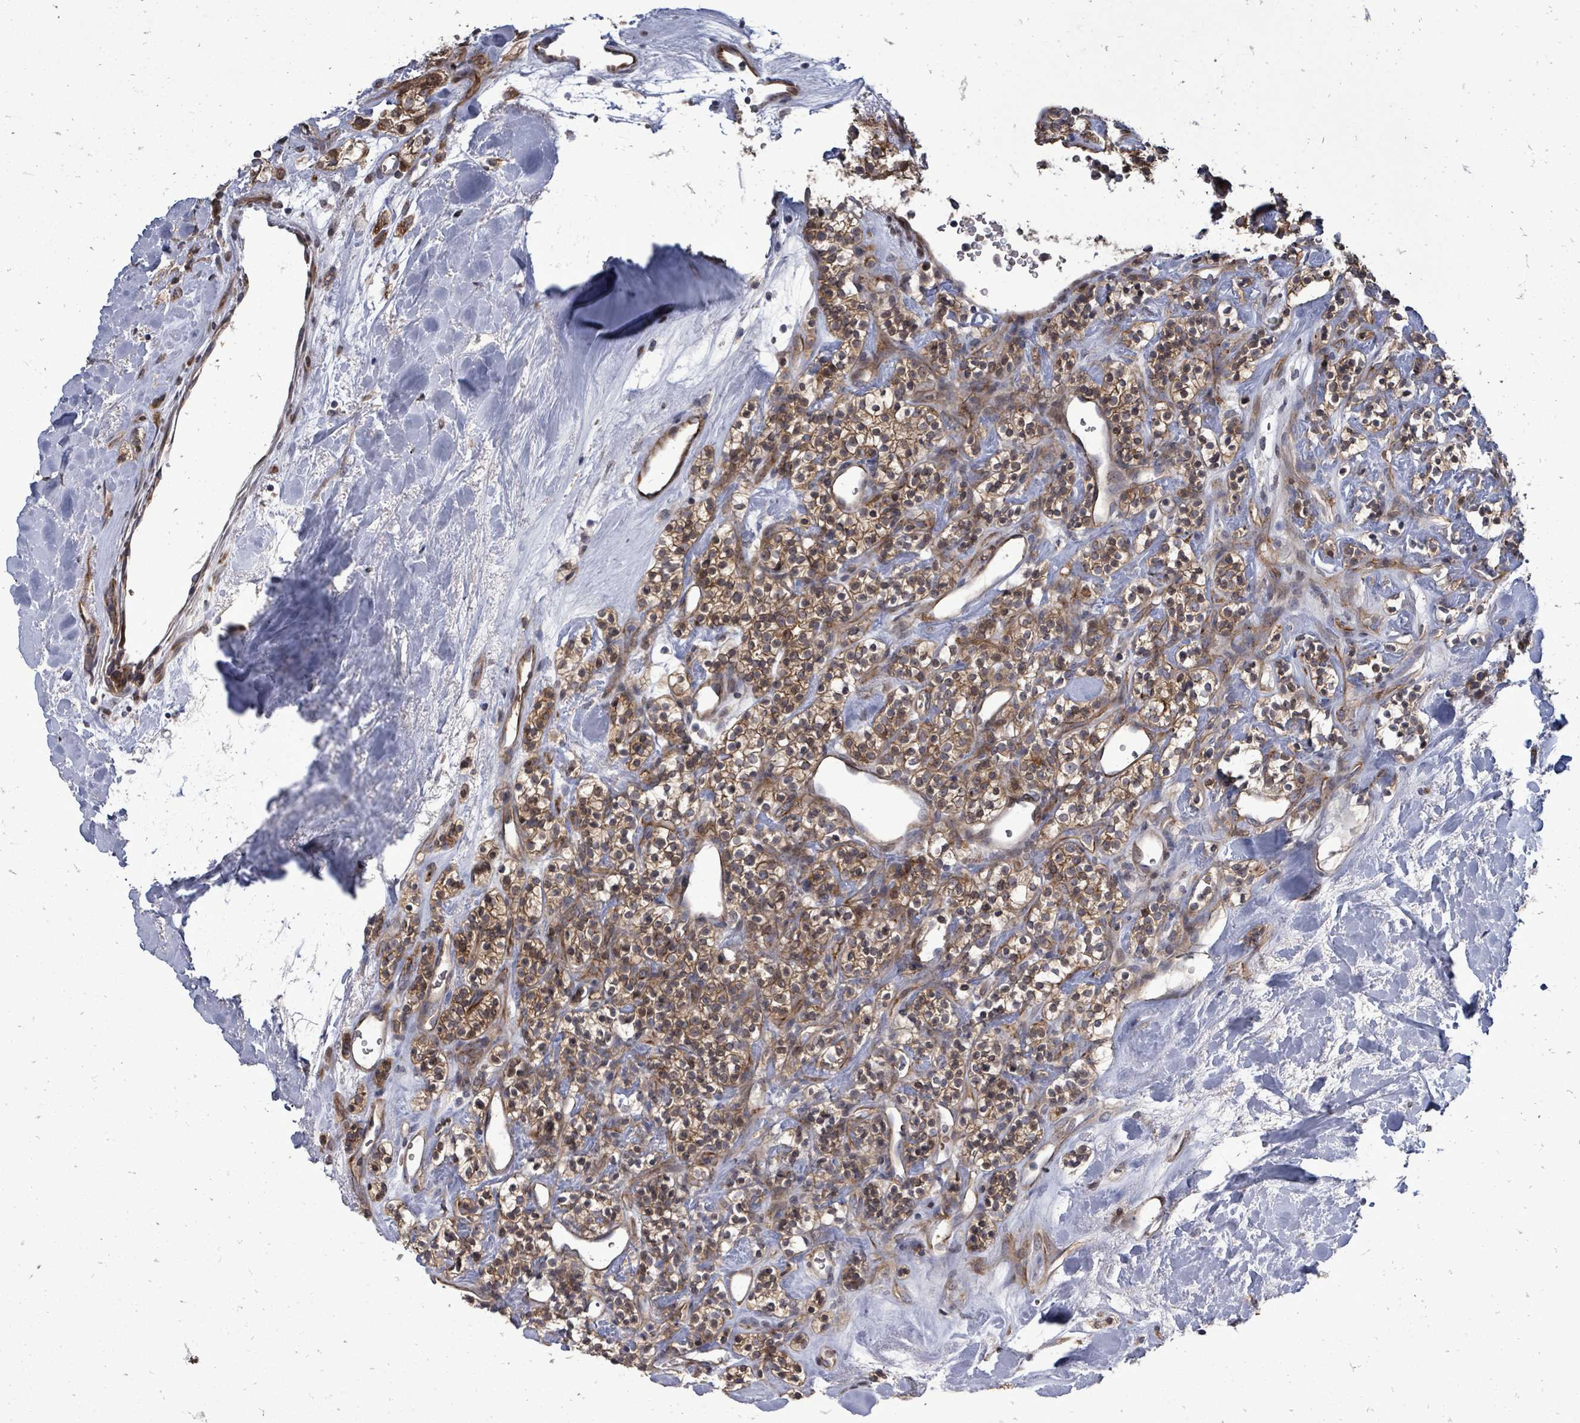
{"staining": {"intensity": "moderate", "quantity": ">75%", "location": "cytoplasmic/membranous"}, "tissue": "renal cancer", "cell_type": "Tumor cells", "image_type": "cancer", "snomed": [{"axis": "morphology", "description": "Adenocarcinoma, NOS"}, {"axis": "topography", "description": "Kidney"}], "caption": "Renal cancer stained with immunohistochemistry (IHC) displays moderate cytoplasmic/membranous expression in approximately >75% of tumor cells.", "gene": "RALGAPB", "patient": {"sex": "male", "age": 77}}